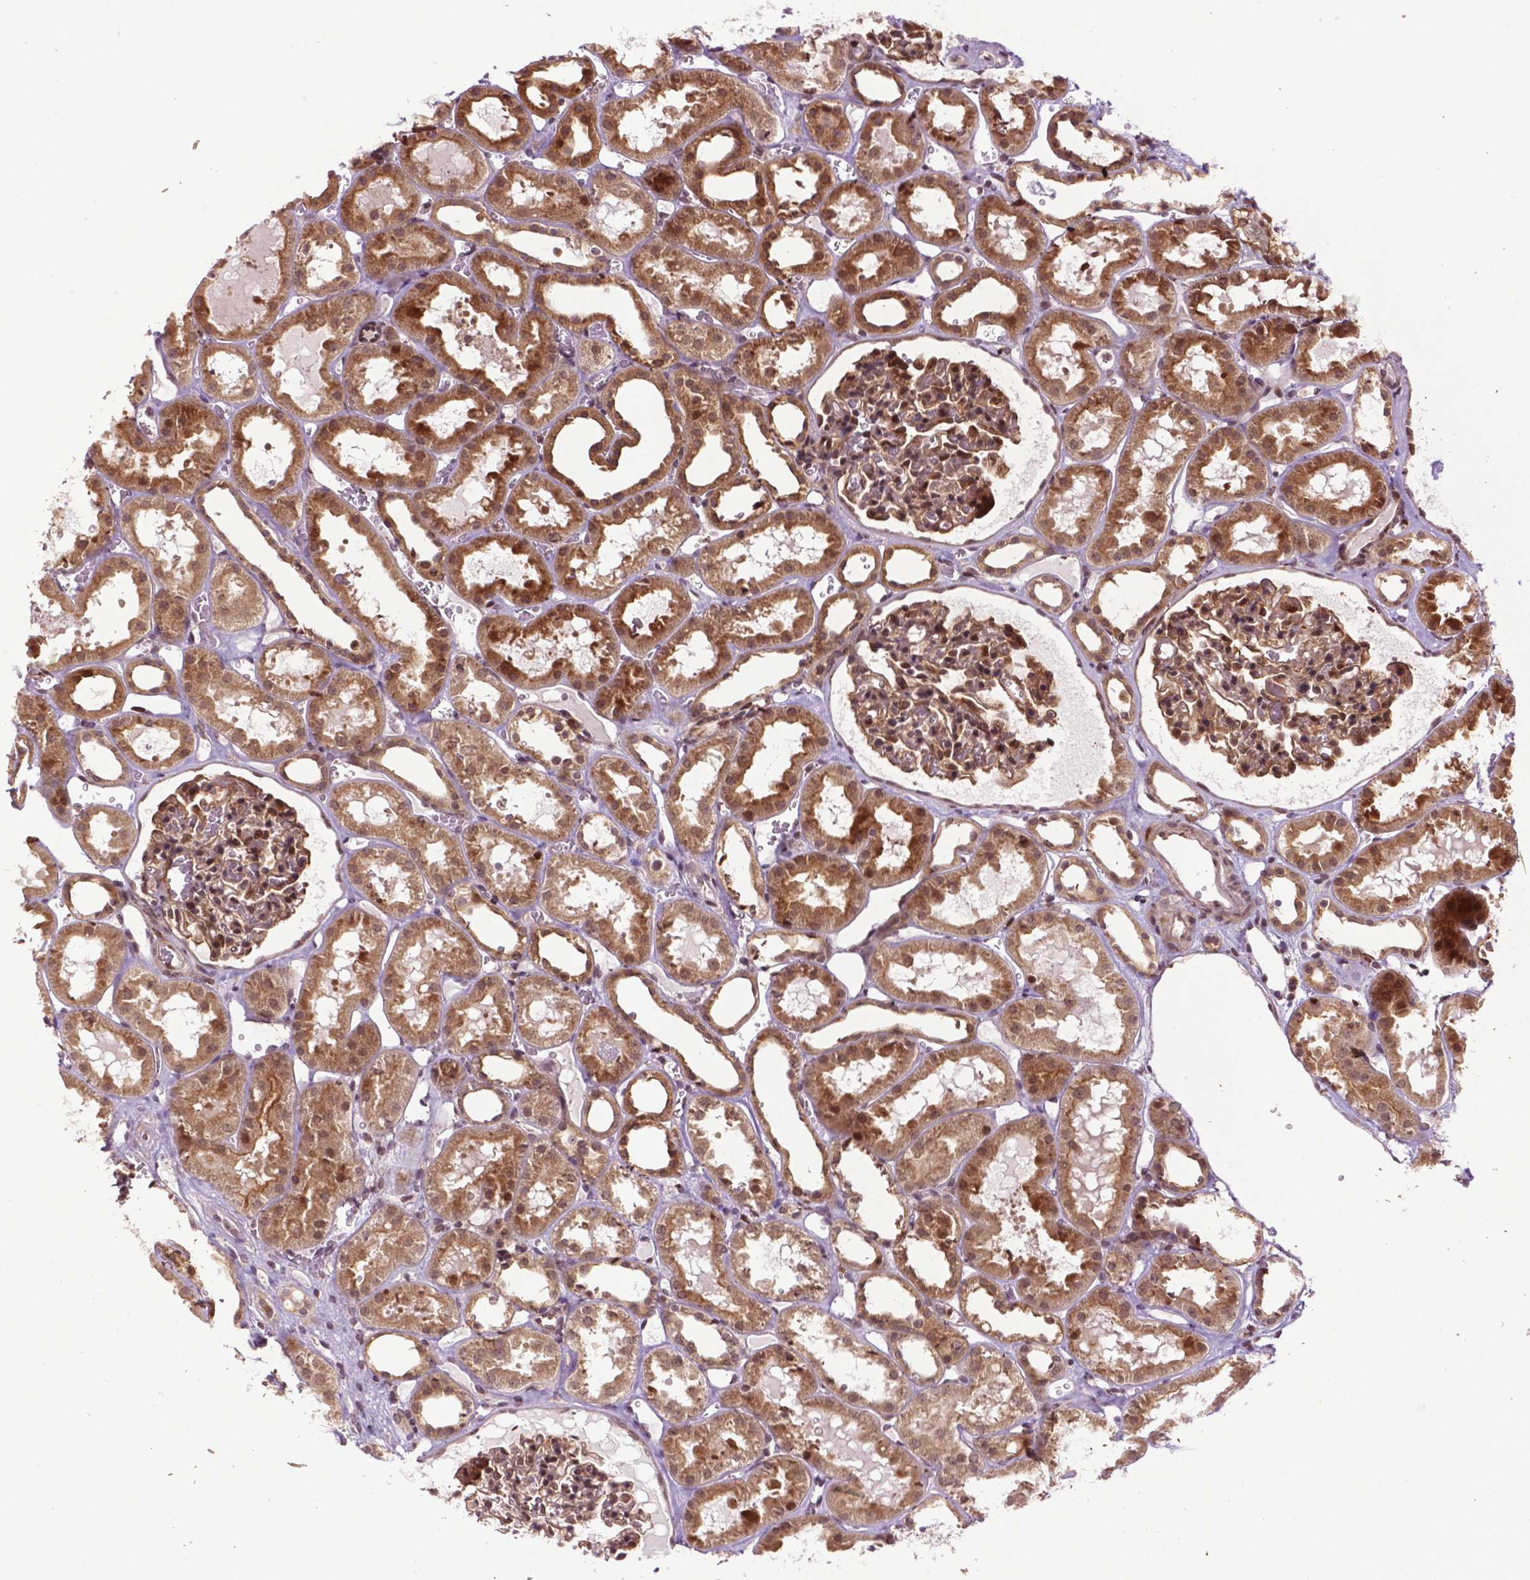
{"staining": {"intensity": "moderate", "quantity": "25%-75%", "location": "cytoplasmic/membranous,nuclear"}, "tissue": "kidney", "cell_type": "Cells in glomeruli", "image_type": "normal", "snomed": [{"axis": "morphology", "description": "Normal tissue, NOS"}, {"axis": "topography", "description": "Kidney"}], "caption": "About 25%-75% of cells in glomeruli in benign kidney show moderate cytoplasmic/membranous,nuclear protein positivity as visualized by brown immunohistochemical staining.", "gene": "TMX2", "patient": {"sex": "female", "age": 41}}